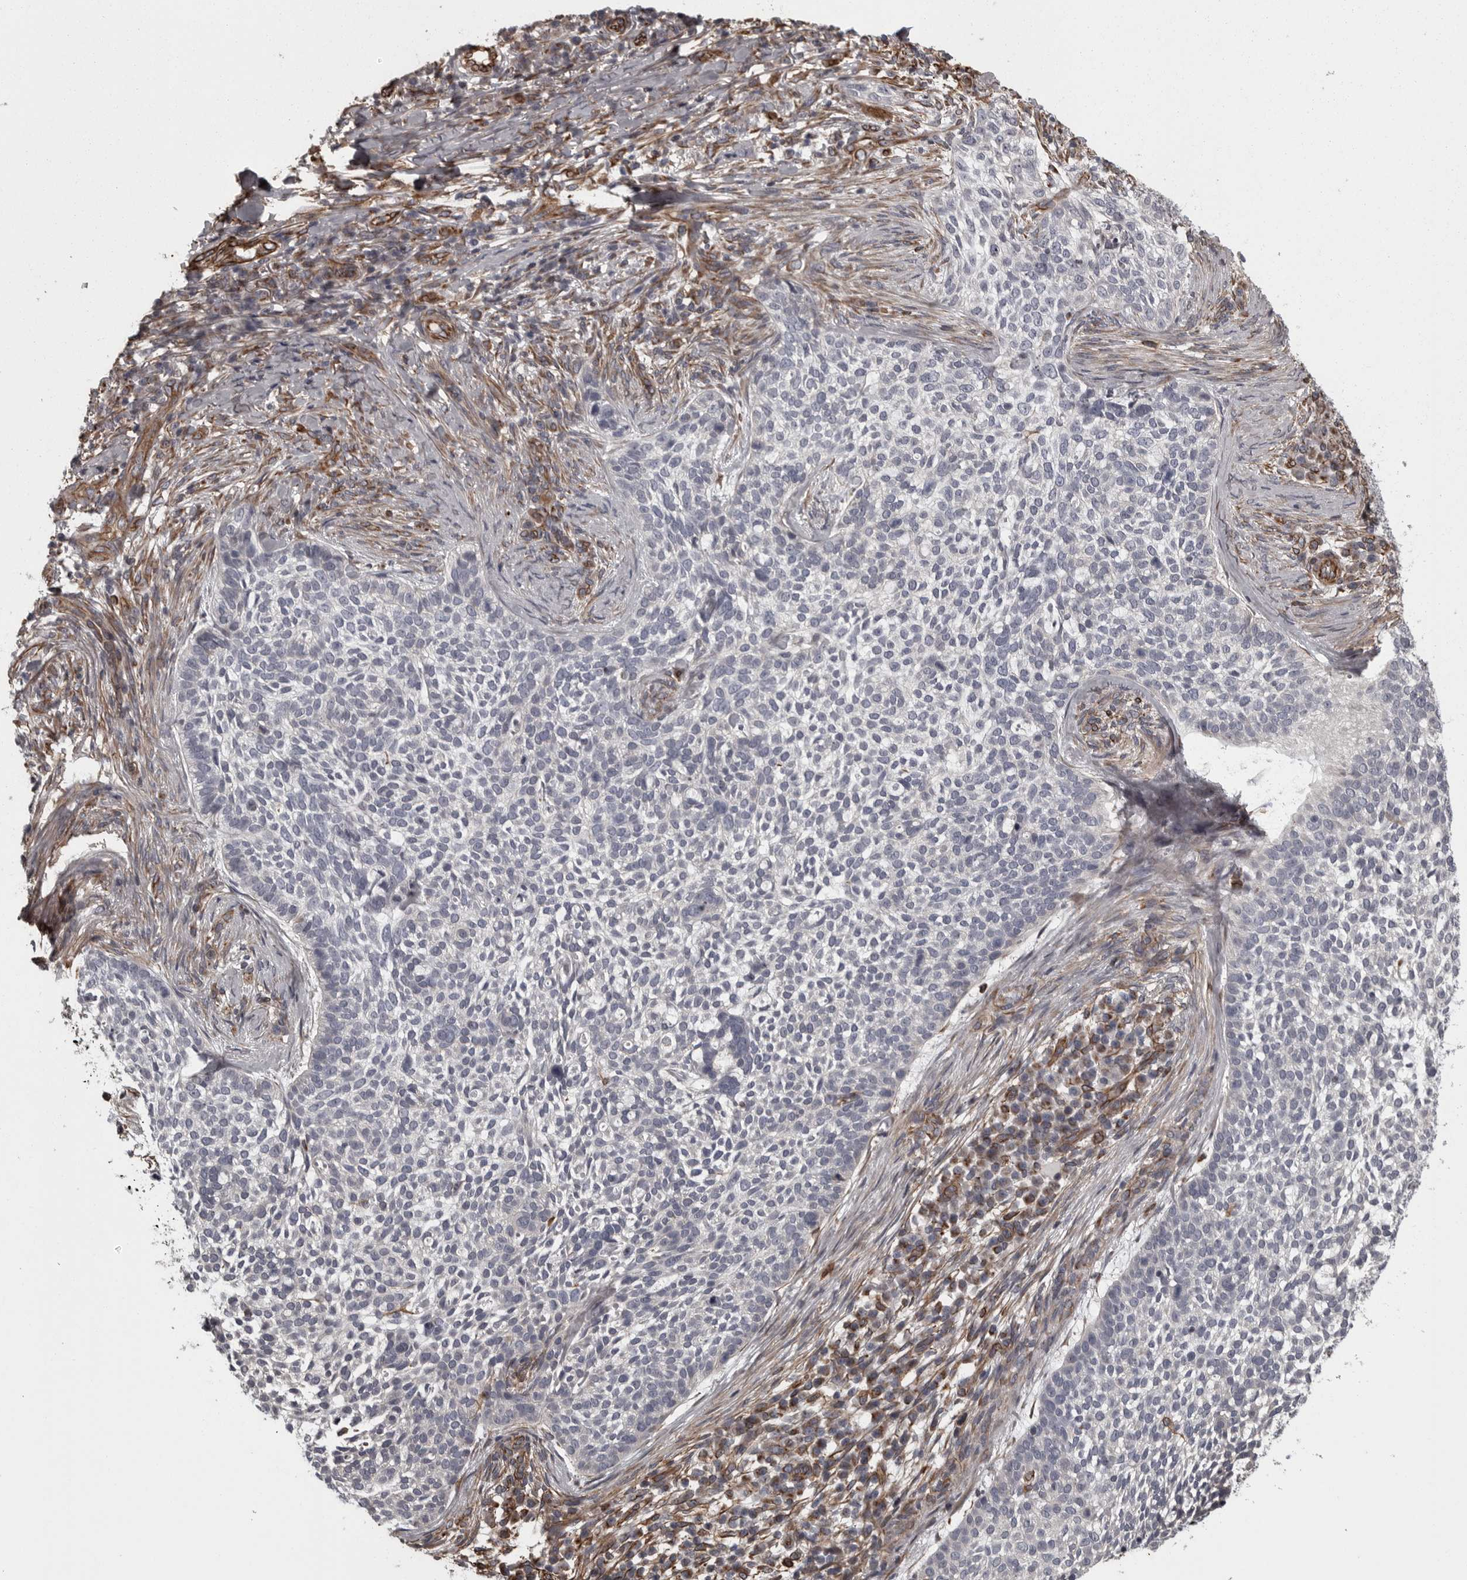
{"staining": {"intensity": "negative", "quantity": "none", "location": "none"}, "tissue": "skin cancer", "cell_type": "Tumor cells", "image_type": "cancer", "snomed": [{"axis": "morphology", "description": "Basal cell carcinoma"}, {"axis": "topography", "description": "Skin"}], "caption": "A photomicrograph of skin cancer stained for a protein reveals no brown staining in tumor cells.", "gene": "FAAP100", "patient": {"sex": "female", "age": 64}}